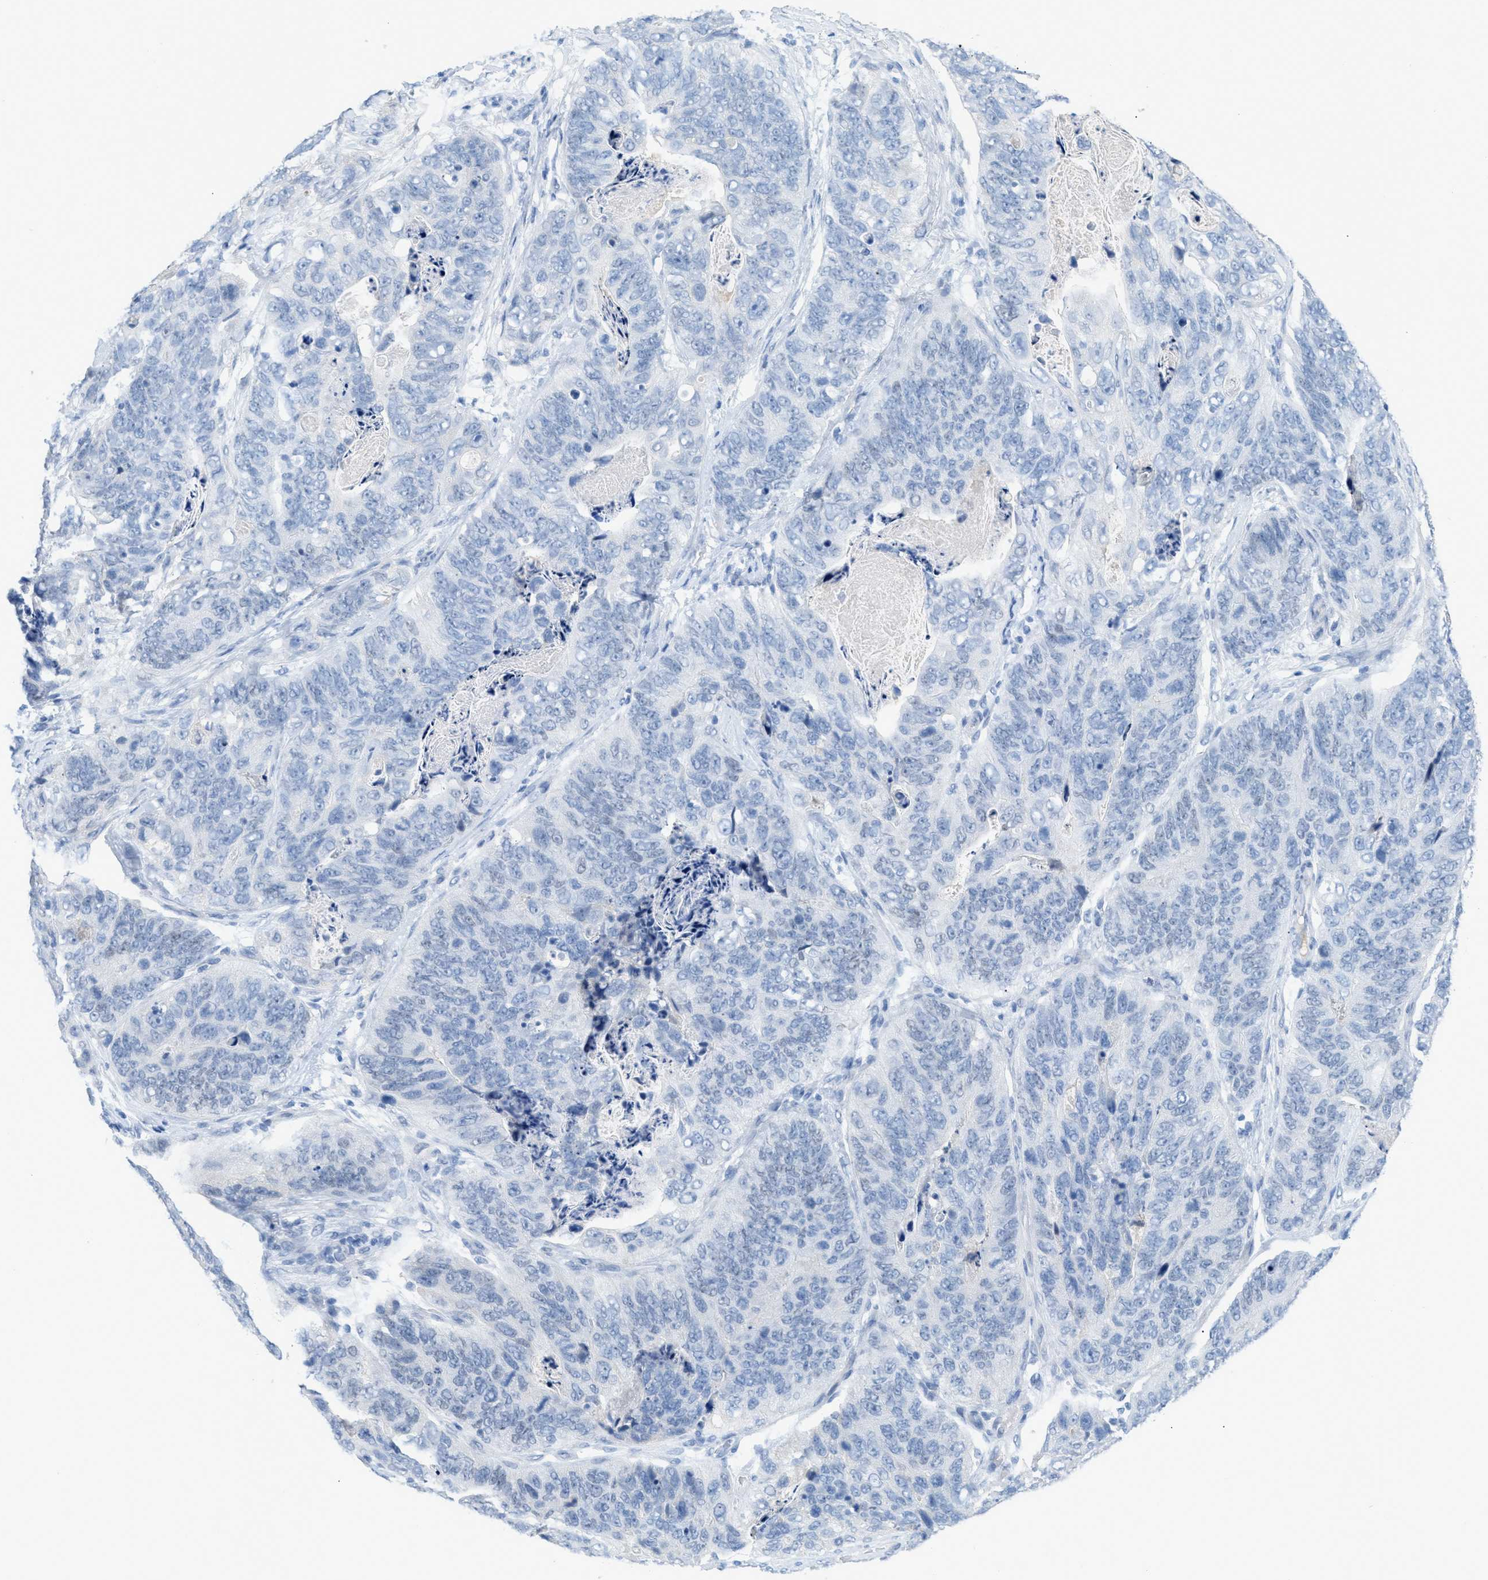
{"staining": {"intensity": "negative", "quantity": "none", "location": "none"}, "tissue": "stomach cancer", "cell_type": "Tumor cells", "image_type": "cancer", "snomed": [{"axis": "morphology", "description": "Adenocarcinoma, NOS"}, {"axis": "topography", "description": "Stomach"}], "caption": "Photomicrograph shows no protein positivity in tumor cells of stomach cancer tissue.", "gene": "HSF2", "patient": {"sex": "female", "age": 89}}